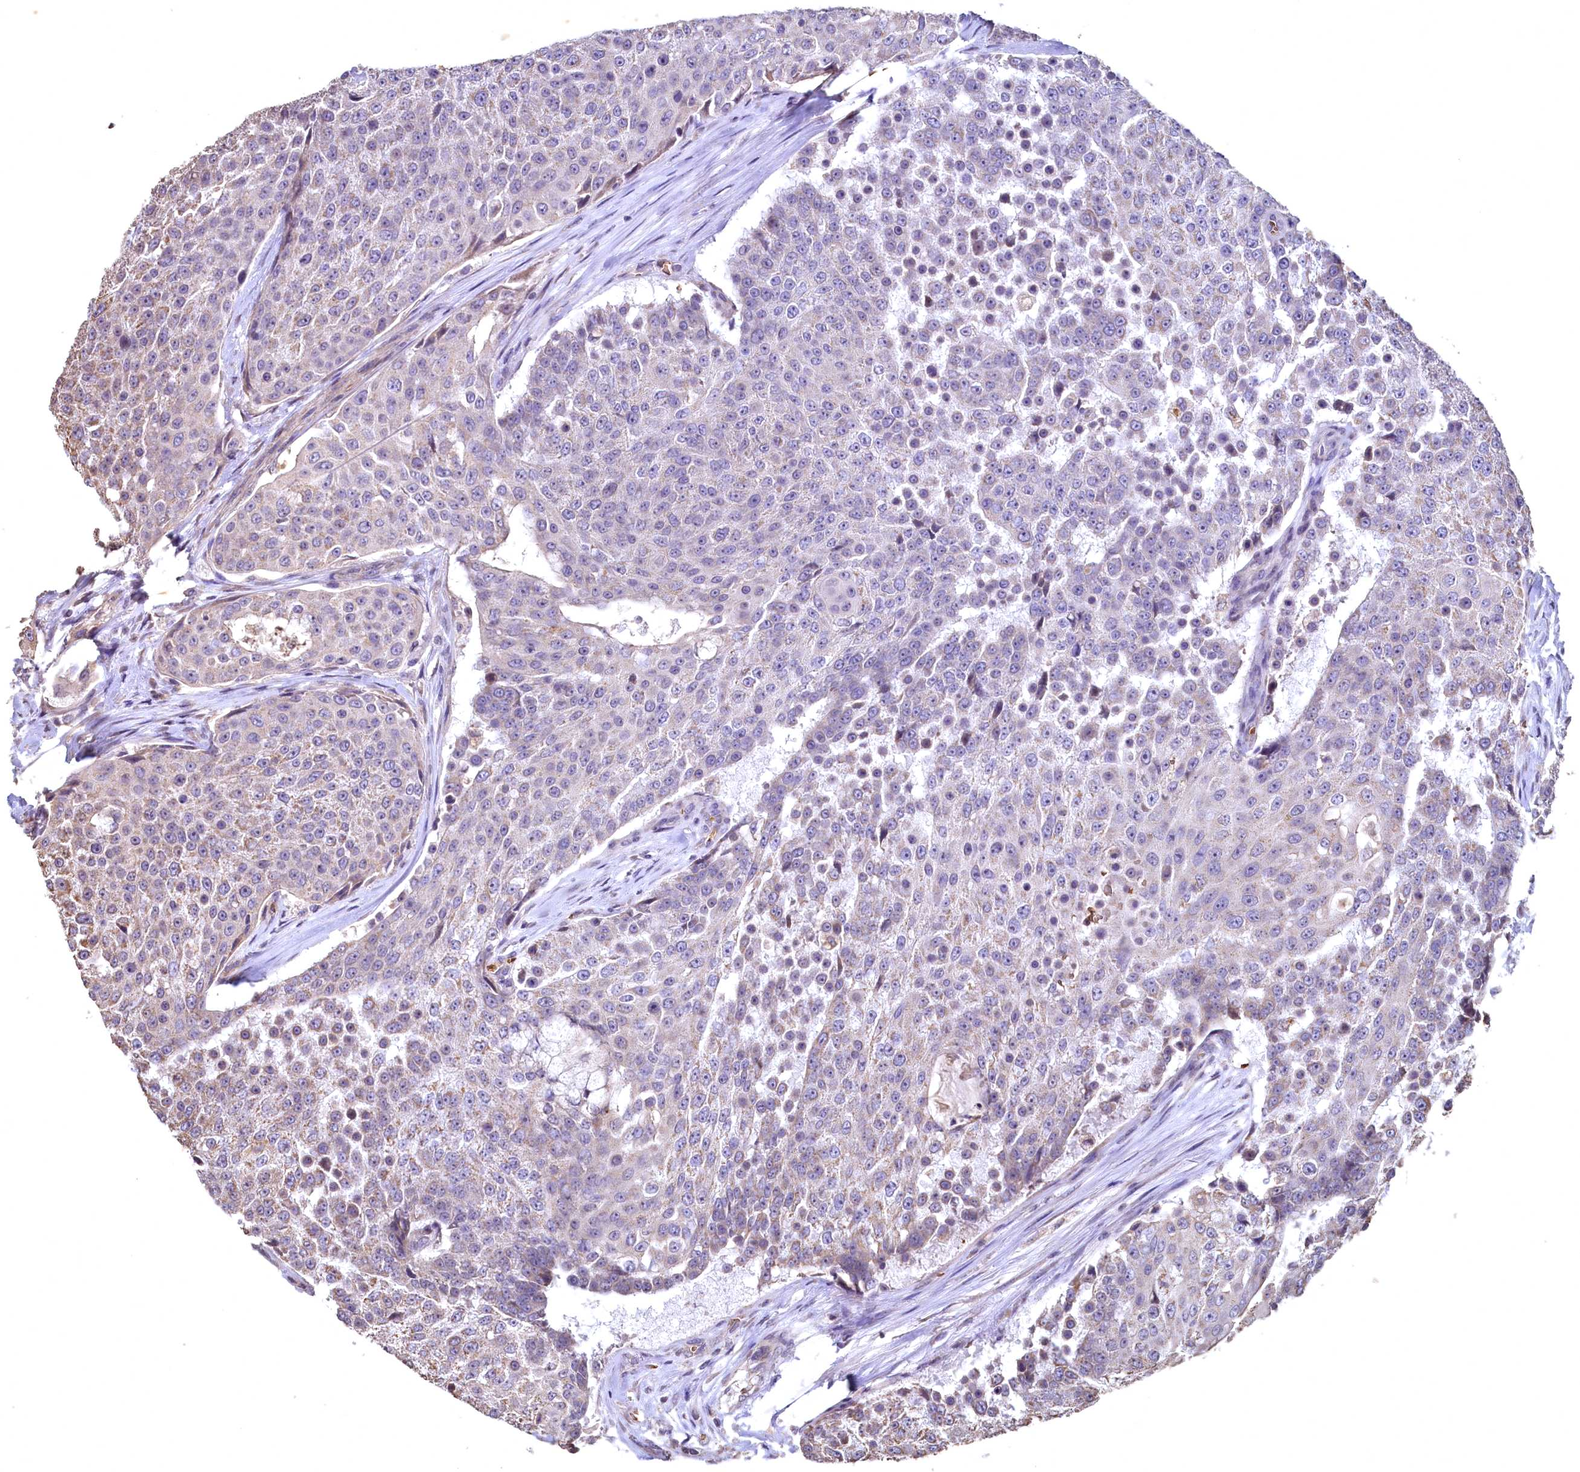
{"staining": {"intensity": "negative", "quantity": "none", "location": "none"}, "tissue": "urothelial cancer", "cell_type": "Tumor cells", "image_type": "cancer", "snomed": [{"axis": "morphology", "description": "Urothelial carcinoma, High grade"}, {"axis": "topography", "description": "Urinary bladder"}], "caption": "High power microscopy micrograph of an IHC histopathology image of urothelial carcinoma (high-grade), revealing no significant expression in tumor cells. (DAB IHC with hematoxylin counter stain).", "gene": "SPTA1", "patient": {"sex": "female", "age": 63}}